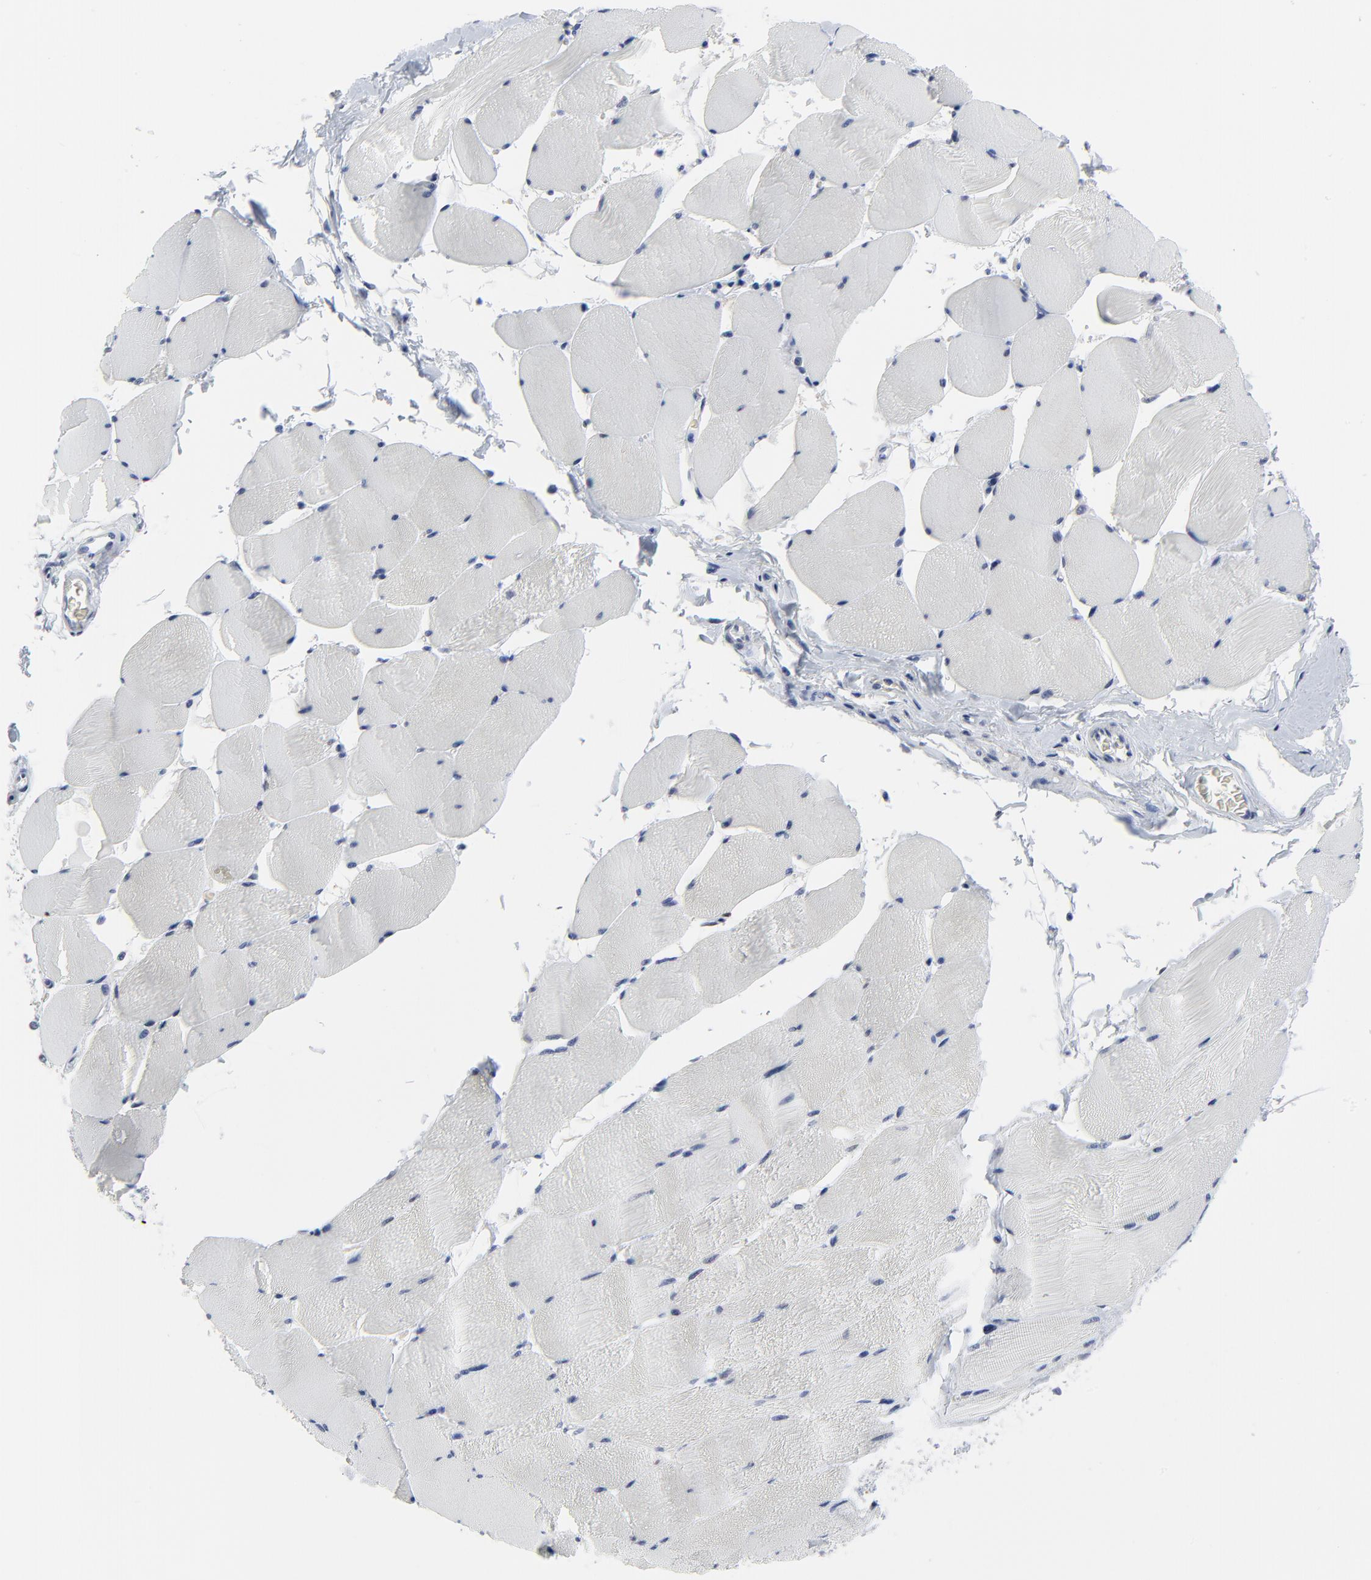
{"staining": {"intensity": "negative", "quantity": "none", "location": "none"}, "tissue": "skeletal muscle", "cell_type": "Myocytes", "image_type": "normal", "snomed": [{"axis": "morphology", "description": "Normal tissue, NOS"}, {"axis": "topography", "description": "Skeletal muscle"}], "caption": "Immunohistochemistry (IHC) micrograph of benign skeletal muscle: skeletal muscle stained with DAB shows no significant protein positivity in myocytes.", "gene": "ZNF589", "patient": {"sex": "male", "age": 62}}